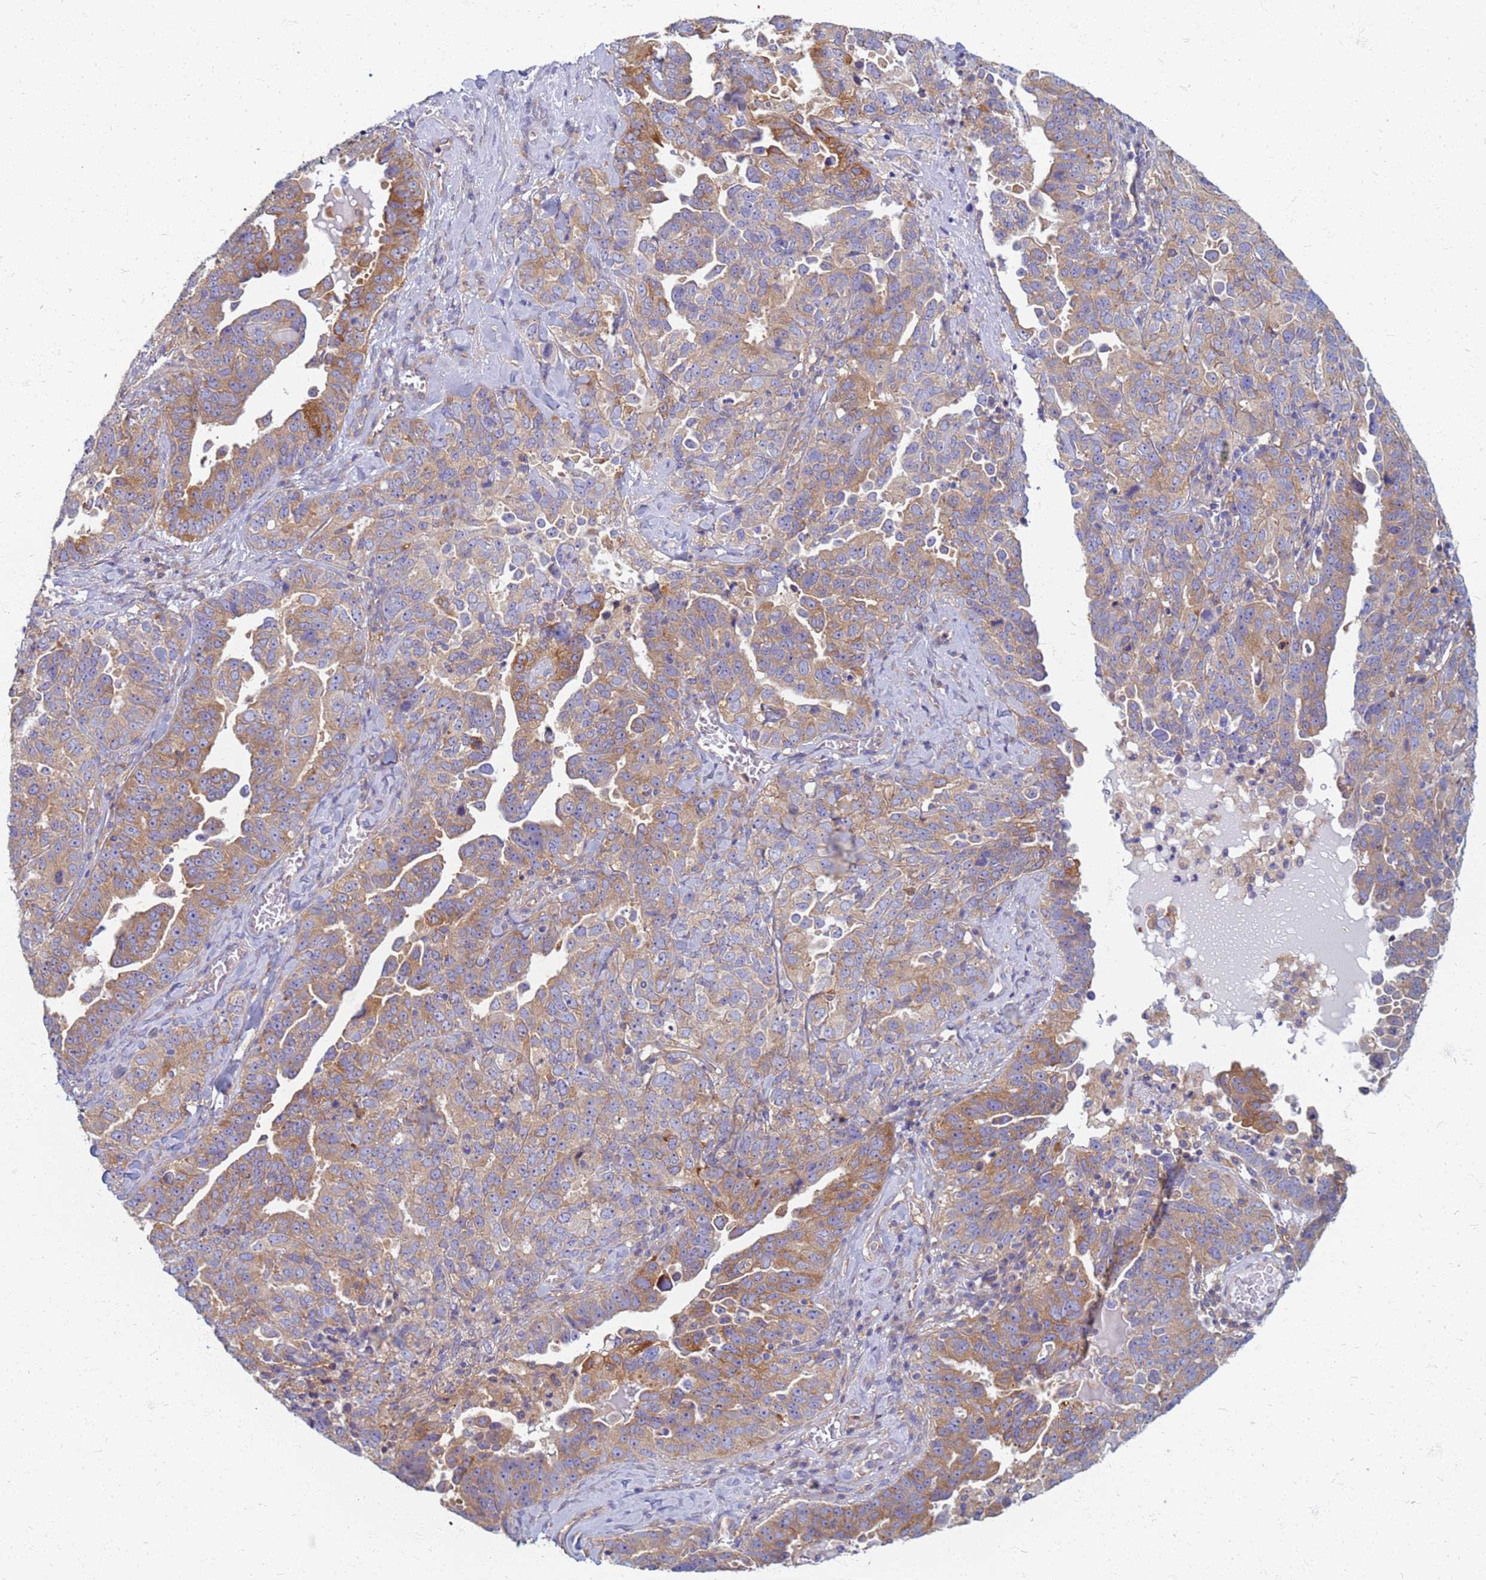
{"staining": {"intensity": "moderate", "quantity": ">75%", "location": "cytoplasmic/membranous"}, "tissue": "ovarian cancer", "cell_type": "Tumor cells", "image_type": "cancer", "snomed": [{"axis": "morphology", "description": "Carcinoma, endometroid"}, {"axis": "topography", "description": "Ovary"}], "caption": "Approximately >75% of tumor cells in human ovarian endometroid carcinoma exhibit moderate cytoplasmic/membranous protein positivity as visualized by brown immunohistochemical staining.", "gene": "EEA1", "patient": {"sex": "female", "age": 62}}